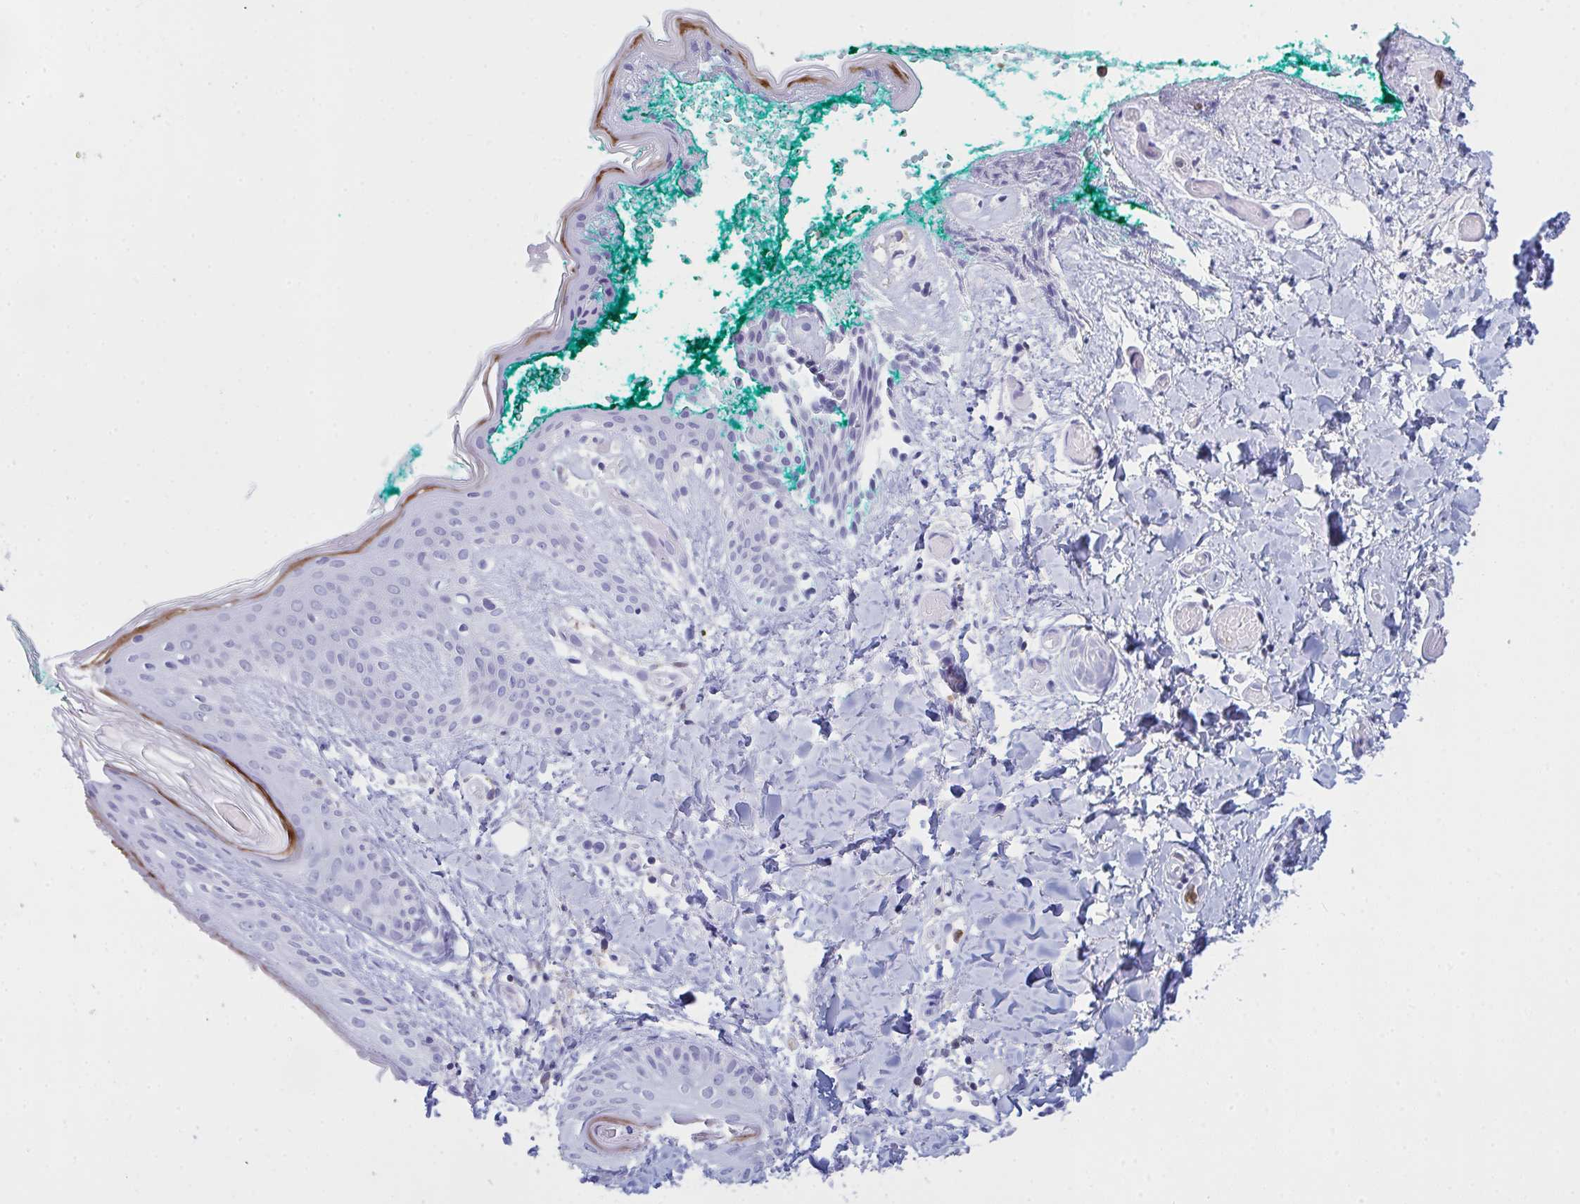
{"staining": {"intensity": "negative", "quantity": "none", "location": "none"}, "tissue": "skin", "cell_type": "Fibroblasts", "image_type": "normal", "snomed": [{"axis": "morphology", "description": "Normal tissue, NOS"}, {"axis": "topography", "description": "Skin"}], "caption": "This is an immunohistochemistry photomicrograph of normal skin. There is no positivity in fibroblasts.", "gene": "MYO1F", "patient": {"sex": "male", "age": 16}}